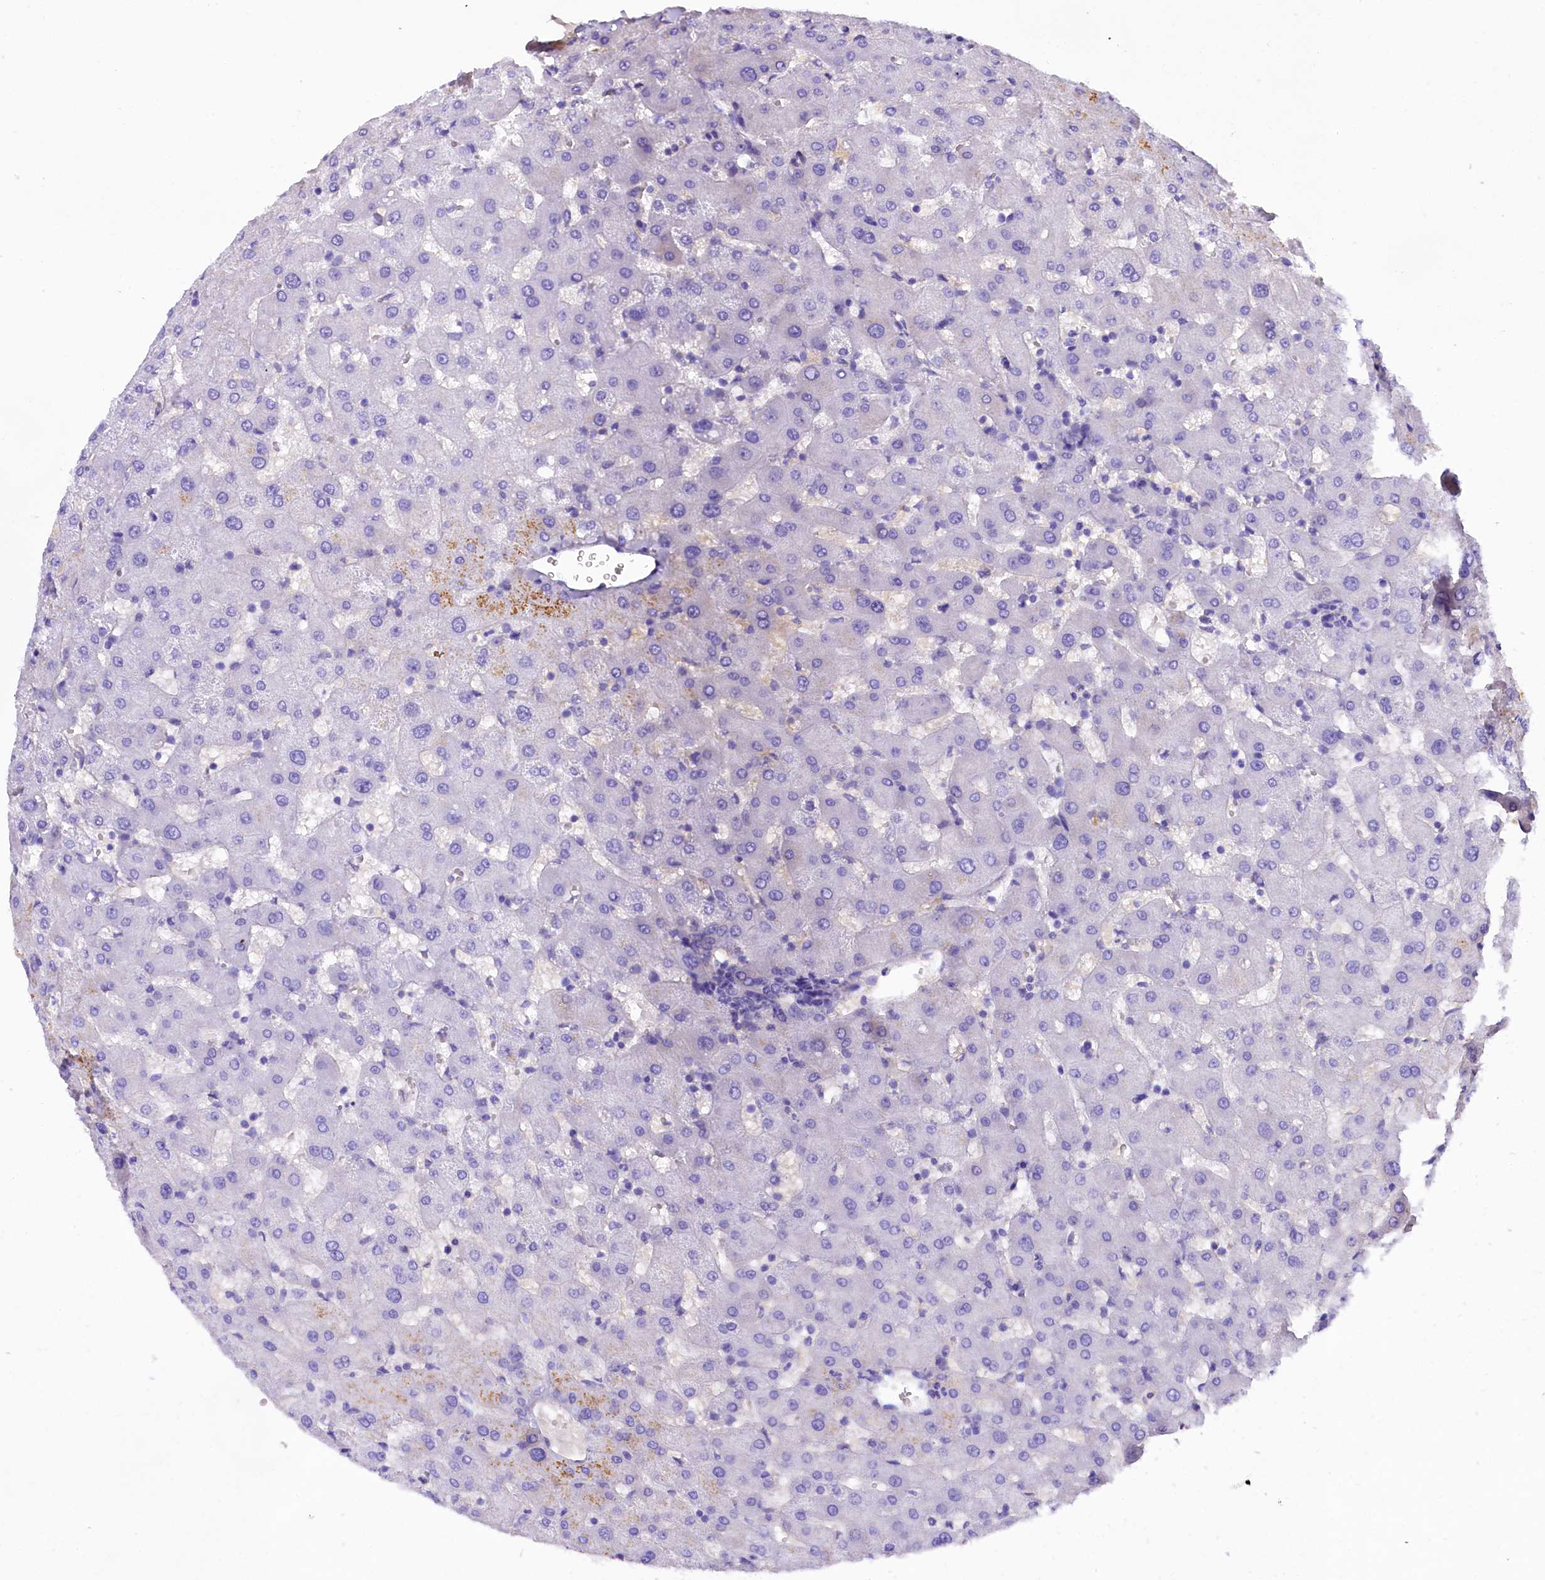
{"staining": {"intensity": "negative", "quantity": "none", "location": "none"}, "tissue": "liver", "cell_type": "Cholangiocytes", "image_type": "normal", "snomed": [{"axis": "morphology", "description": "Normal tissue, NOS"}, {"axis": "topography", "description": "Liver"}], "caption": "DAB (3,3'-diaminobenzidine) immunohistochemical staining of unremarkable liver displays no significant expression in cholangiocytes. (Immunohistochemistry (ihc), brightfield microscopy, high magnification).", "gene": "SOD3", "patient": {"sex": "female", "age": 63}}